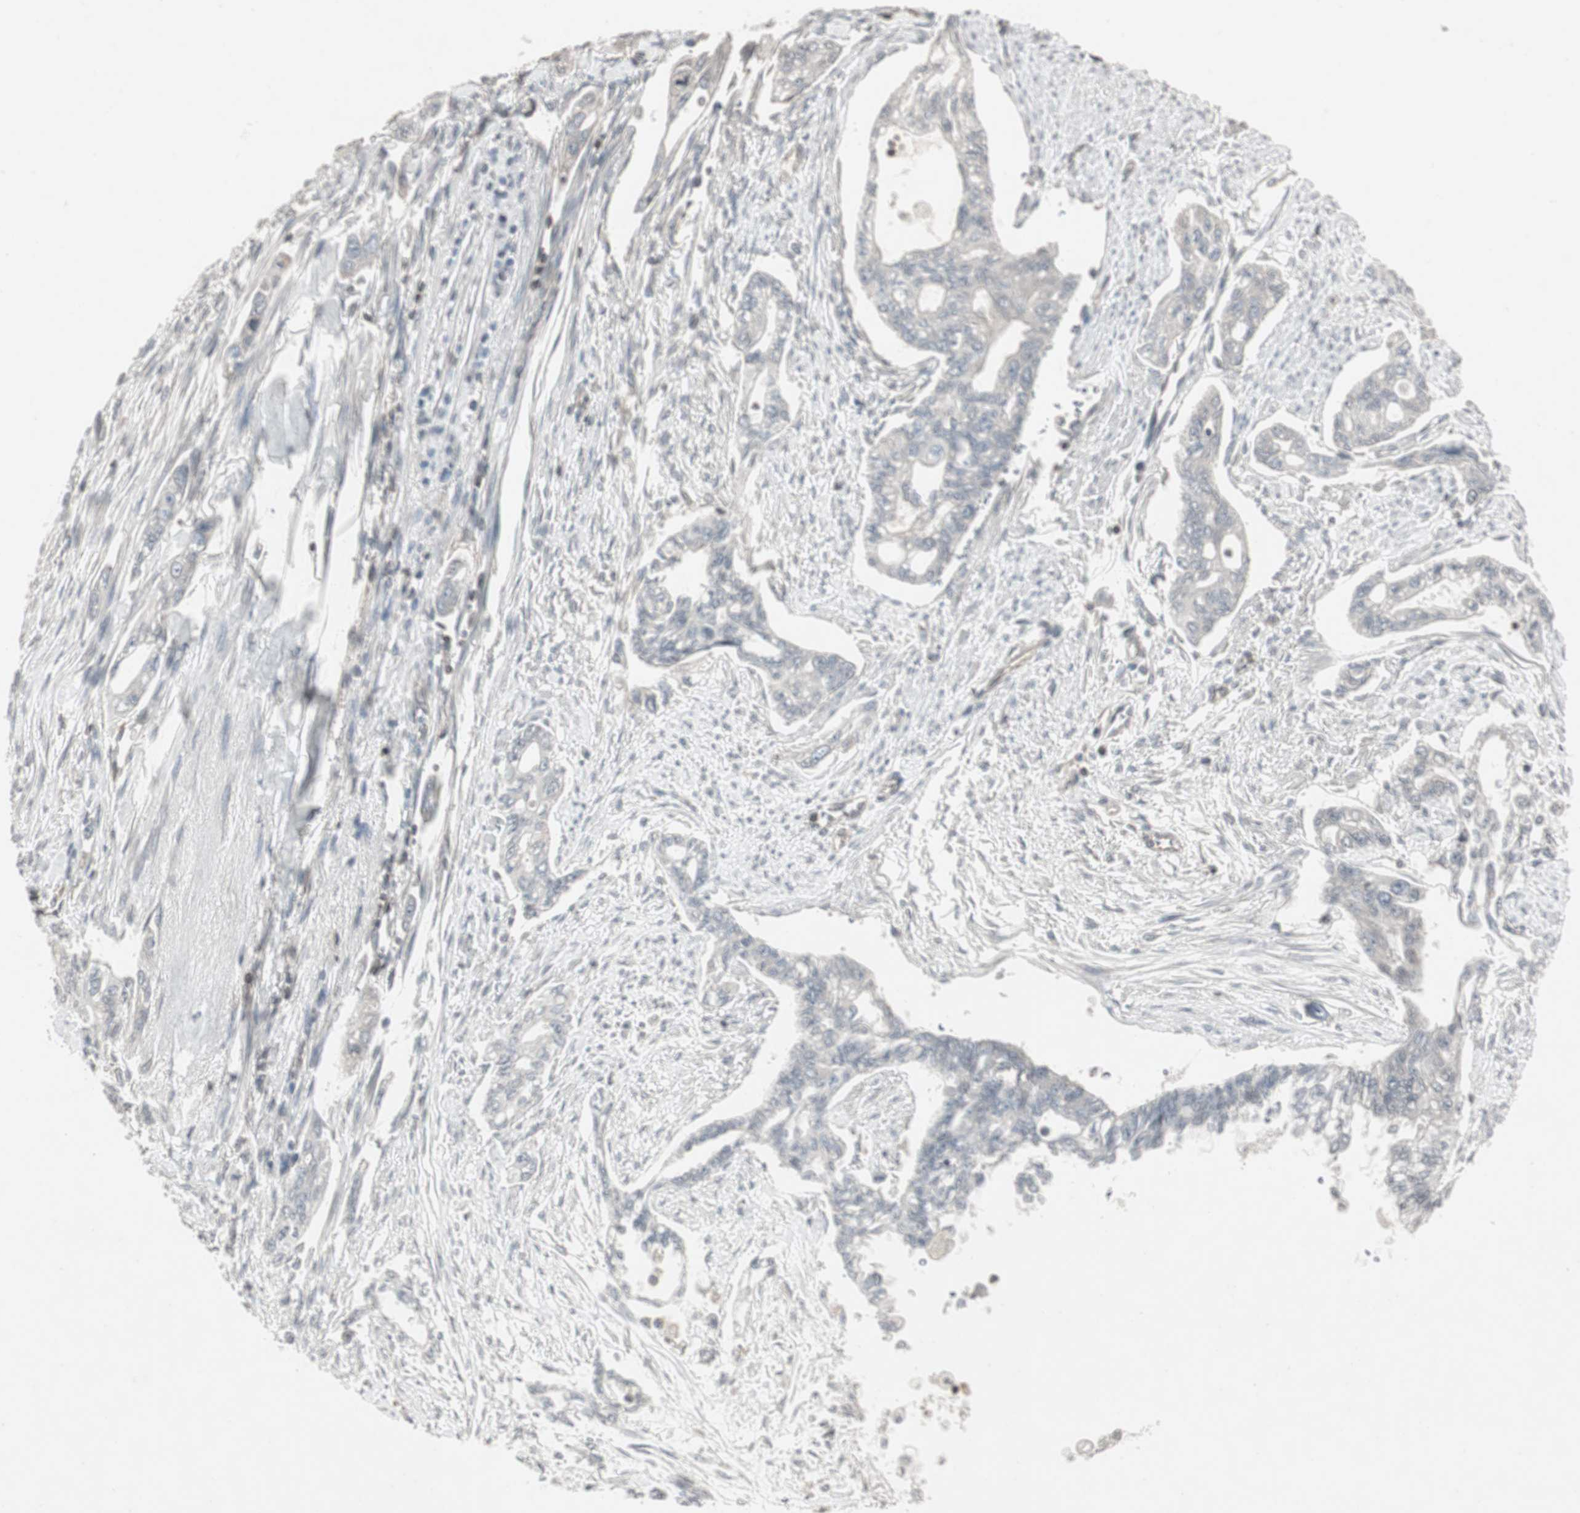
{"staining": {"intensity": "negative", "quantity": "none", "location": "none"}, "tissue": "pancreatic cancer", "cell_type": "Tumor cells", "image_type": "cancer", "snomed": [{"axis": "morphology", "description": "Normal tissue, NOS"}, {"axis": "topography", "description": "Pancreas"}], "caption": "Immunohistochemistry of human pancreatic cancer exhibits no staining in tumor cells.", "gene": "ARHGEF1", "patient": {"sex": "male", "age": 42}}